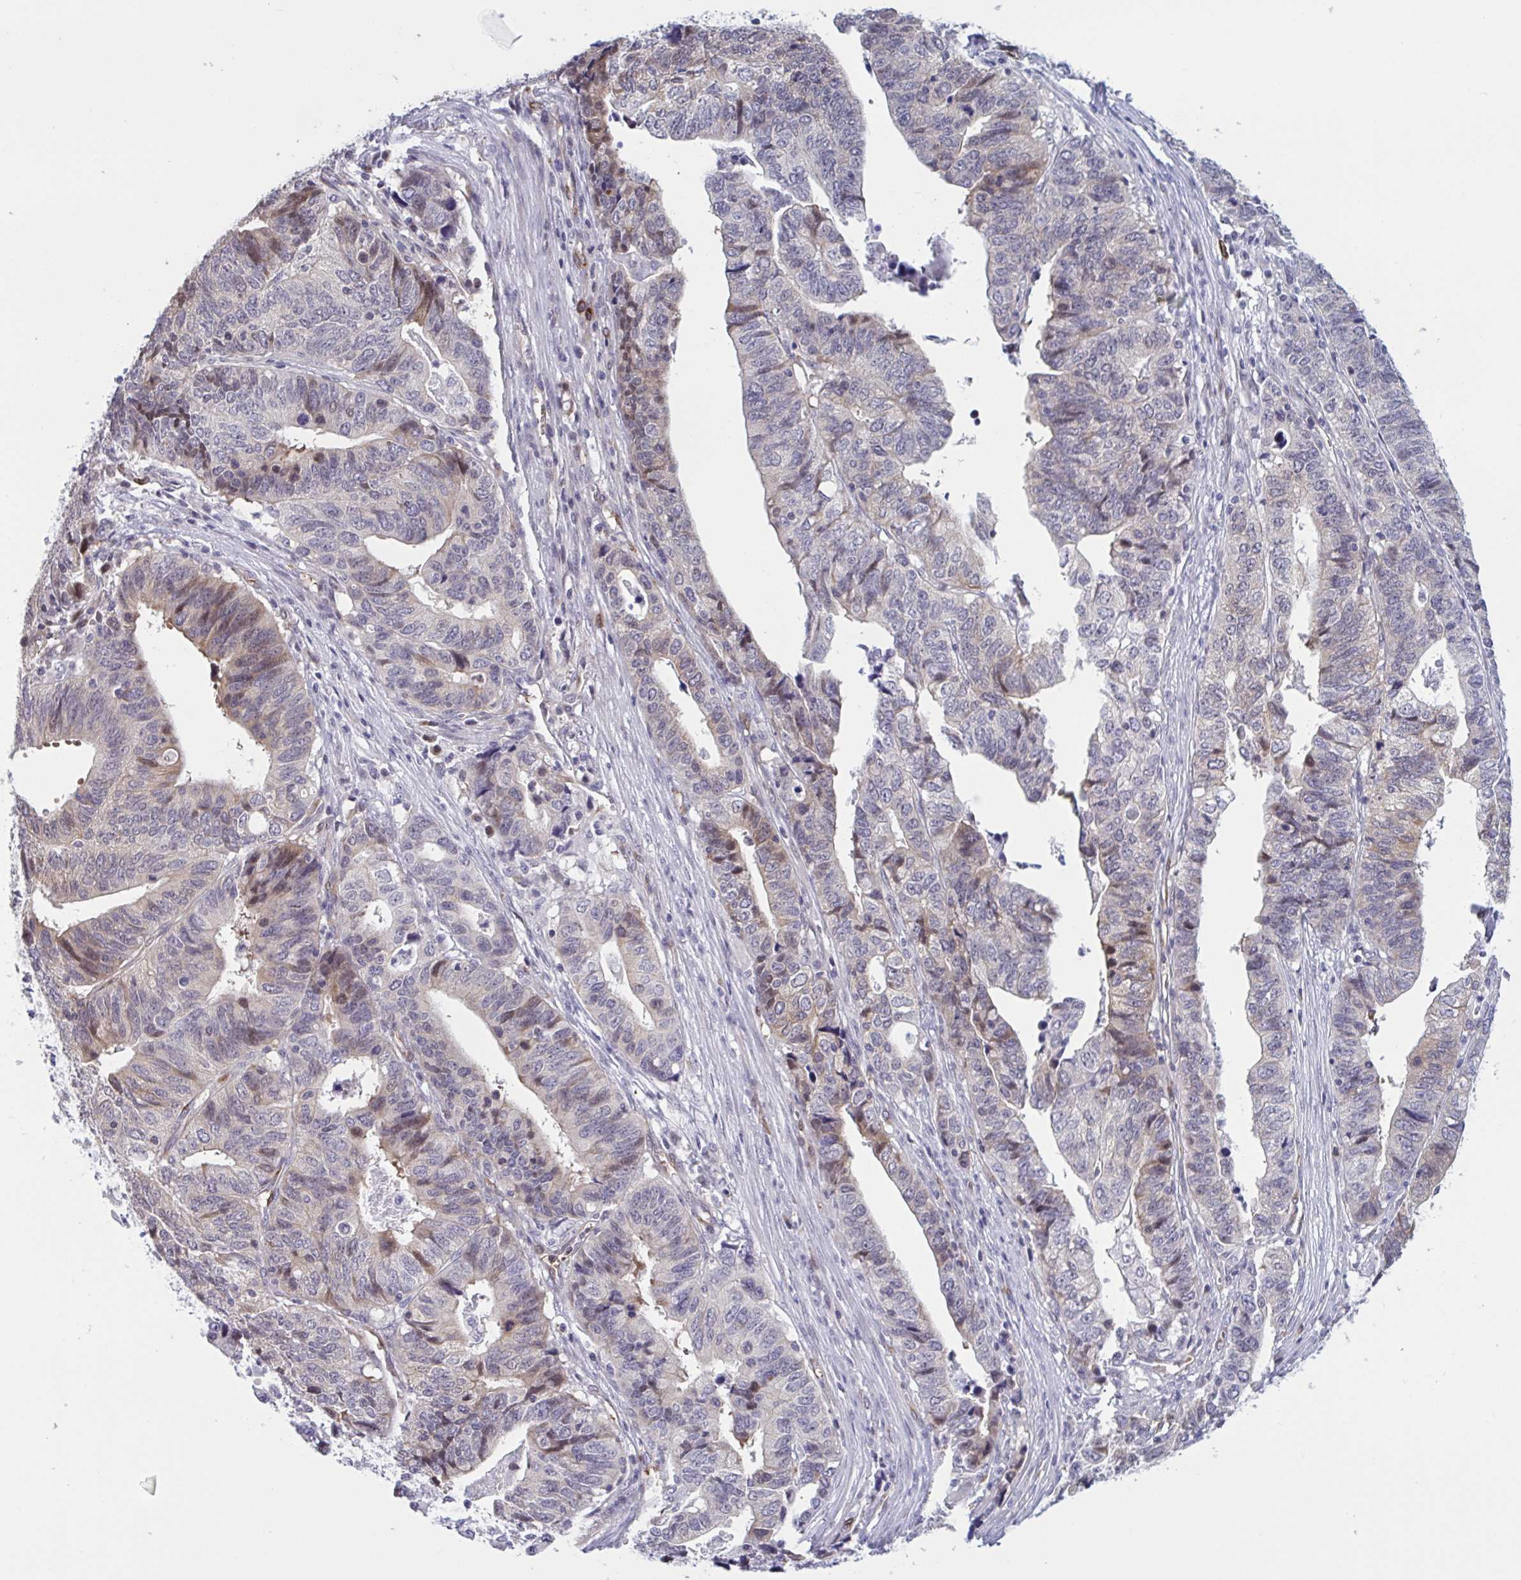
{"staining": {"intensity": "weak", "quantity": "<25%", "location": "cytoplasmic/membranous"}, "tissue": "stomach cancer", "cell_type": "Tumor cells", "image_type": "cancer", "snomed": [{"axis": "morphology", "description": "Adenocarcinoma, NOS"}, {"axis": "topography", "description": "Stomach, upper"}], "caption": "DAB immunohistochemical staining of stomach cancer shows no significant staining in tumor cells. (IHC, brightfield microscopy, high magnification).", "gene": "HSD11B2", "patient": {"sex": "female", "age": 67}}